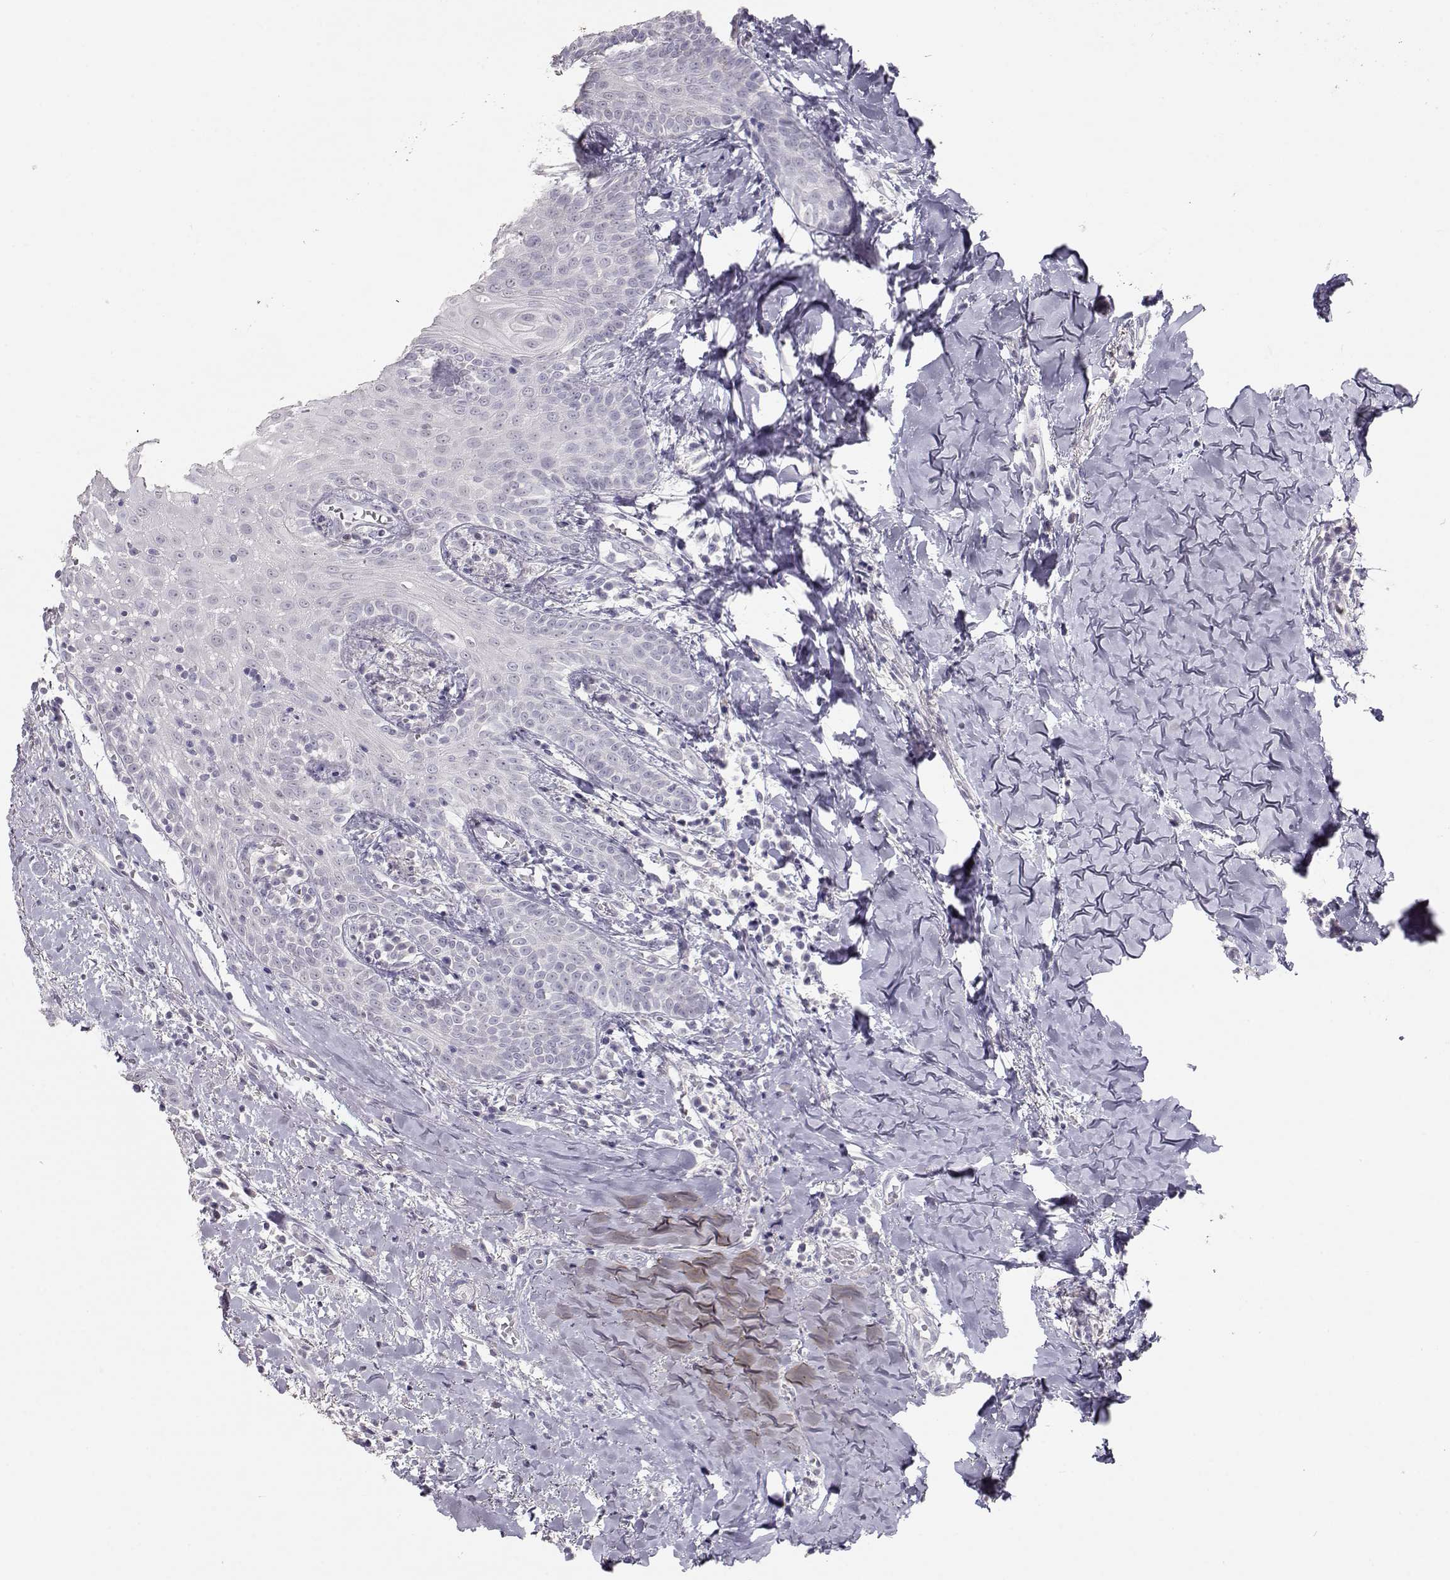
{"staining": {"intensity": "negative", "quantity": "none", "location": "none"}, "tissue": "head and neck cancer", "cell_type": "Tumor cells", "image_type": "cancer", "snomed": [{"axis": "morphology", "description": "Normal tissue, NOS"}, {"axis": "morphology", "description": "Squamous cell carcinoma, NOS"}, {"axis": "topography", "description": "Oral tissue"}, {"axis": "topography", "description": "Salivary gland"}, {"axis": "topography", "description": "Head-Neck"}], "caption": "This is an immunohistochemistry image of human head and neck squamous cell carcinoma. There is no staining in tumor cells.", "gene": "TKTL1", "patient": {"sex": "female", "age": 62}}